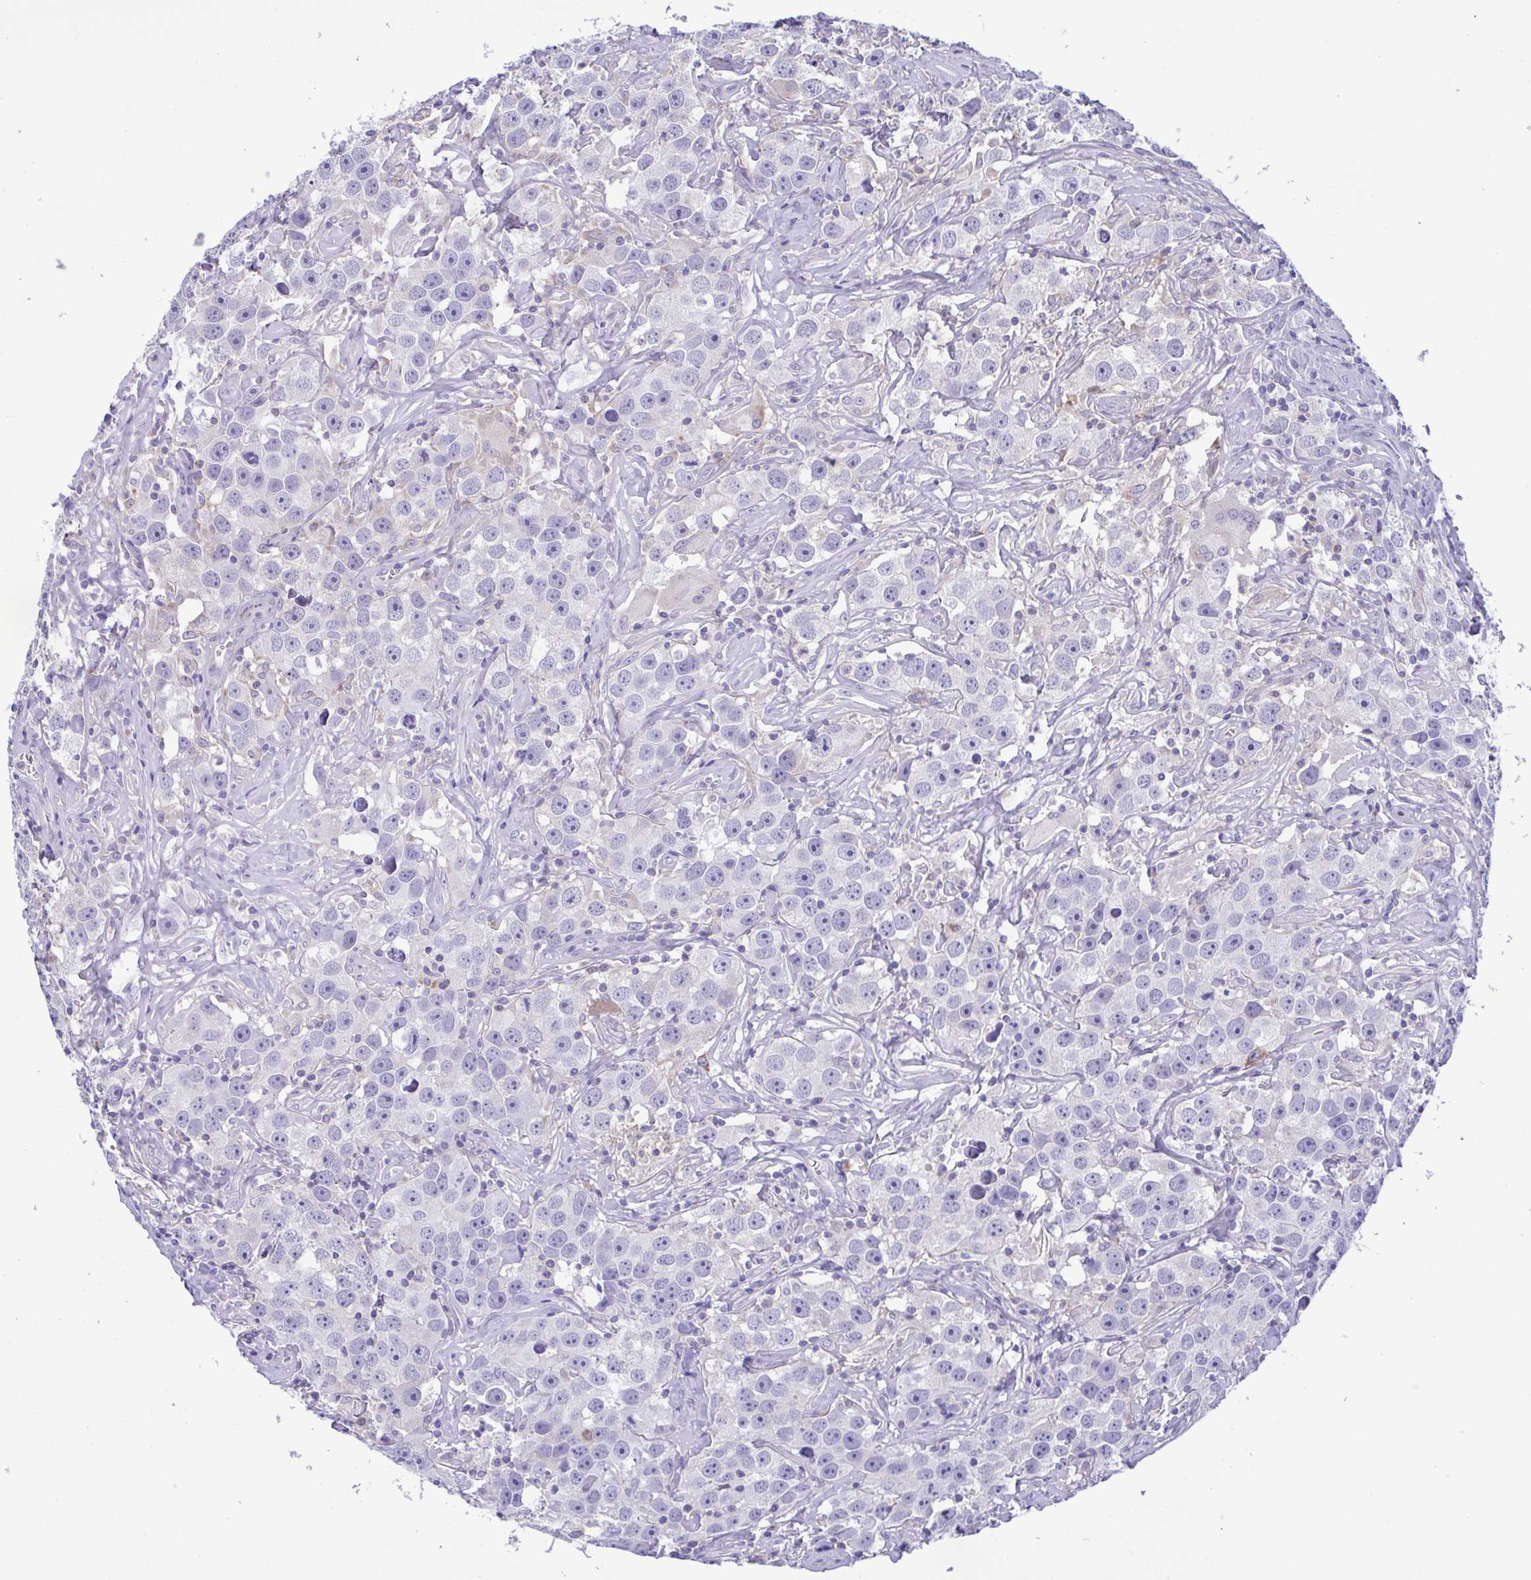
{"staining": {"intensity": "negative", "quantity": "none", "location": "none"}, "tissue": "testis cancer", "cell_type": "Tumor cells", "image_type": "cancer", "snomed": [{"axis": "morphology", "description": "Seminoma, NOS"}, {"axis": "topography", "description": "Testis"}], "caption": "High magnification brightfield microscopy of testis cancer (seminoma) stained with DAB (brown) and counterstained with hematoxylin (blue): tumor cells show no significant expression.", "gene": "TNNI3", "patient": {"sex": "male", "age": 49}}